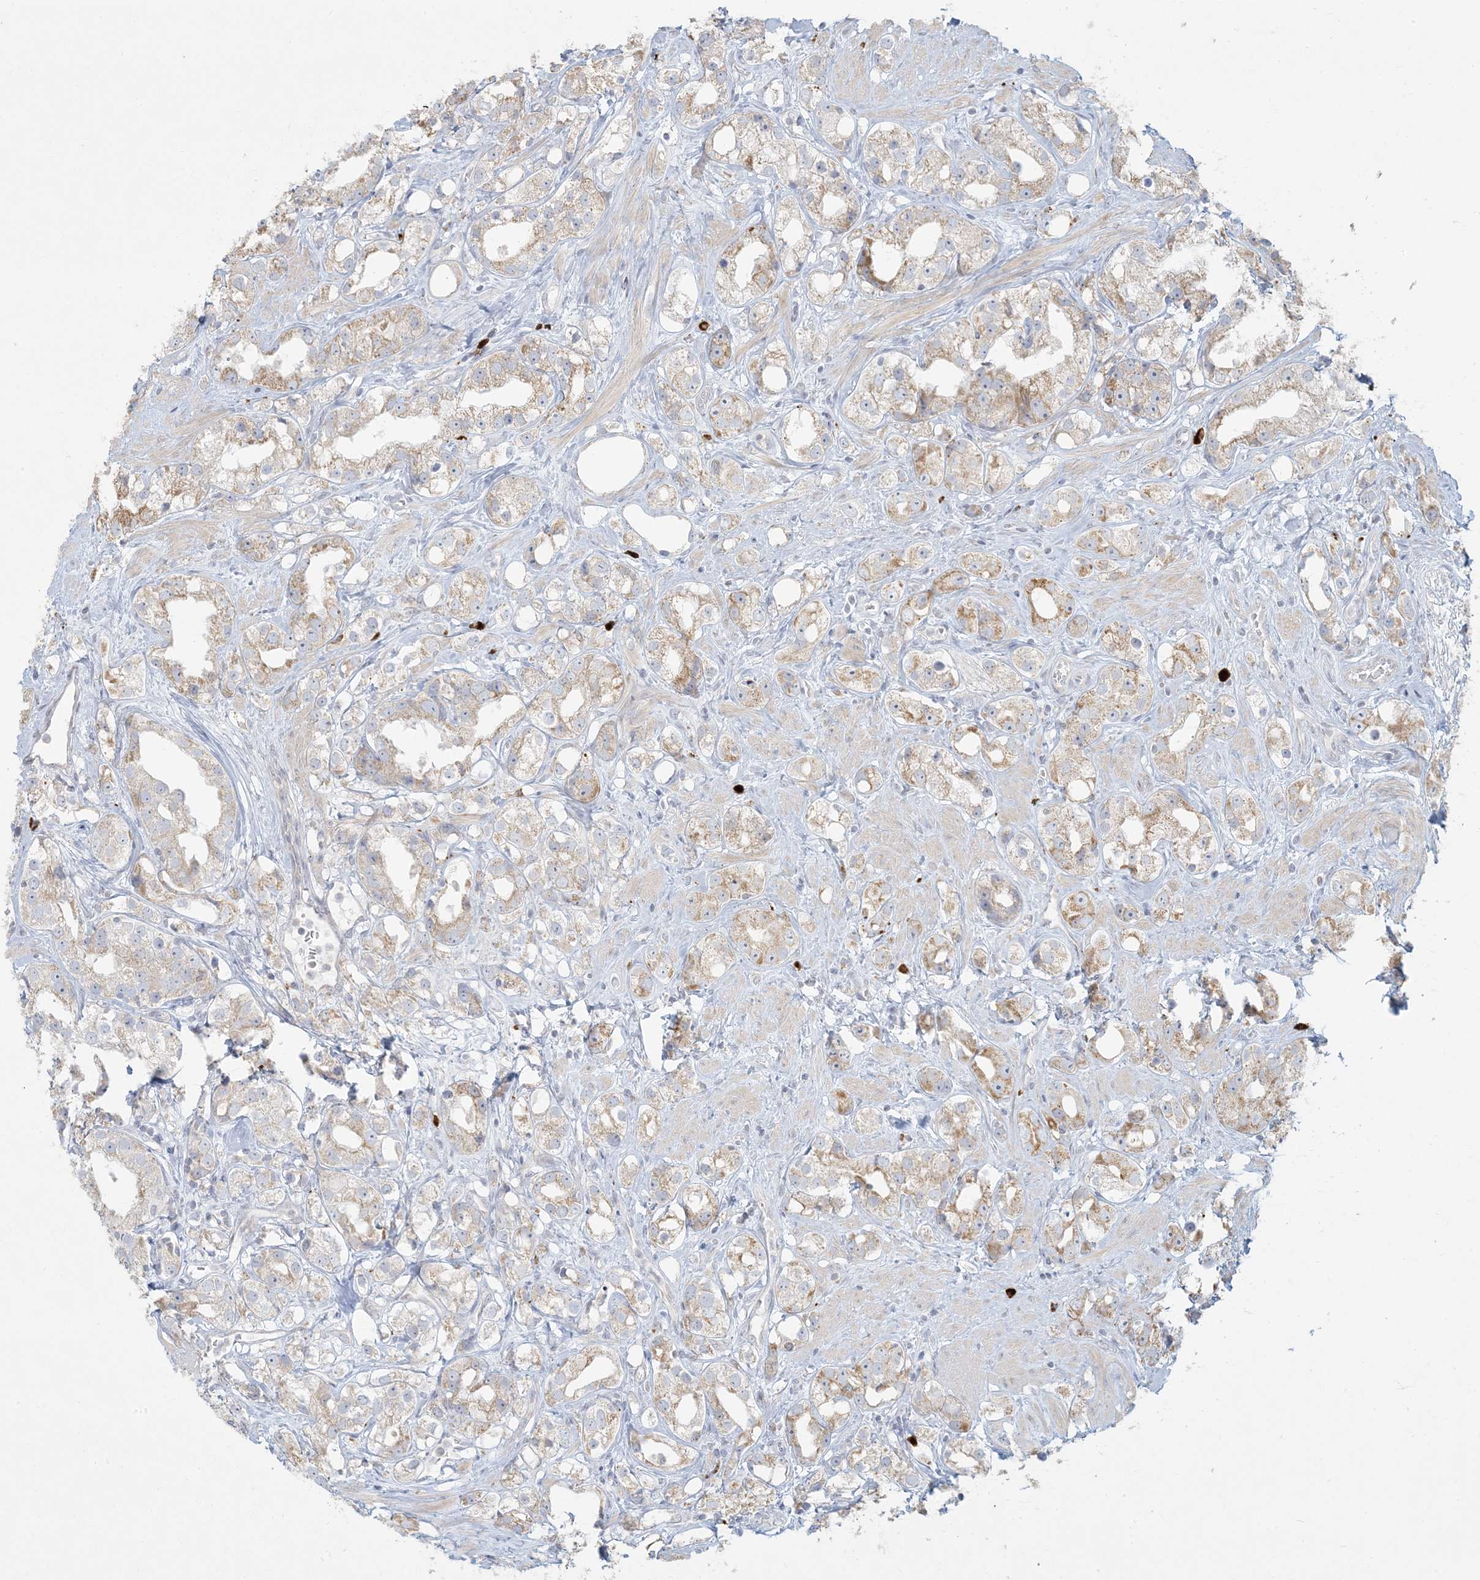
{"staining": {"intensity": "weak", "quantity": "<25%", "location": "cytoplasmic/membranous"}, "tissue": "prostate cancer", "cell_type": "Tumor cells", "image_type": "cancer", "snomed": [{"axis": "morphology", "description": "Adenocarcinoma, NOS"}, {"axis": "topography", "description": "Prostate"}], "caption": "Tumor cells show no significant protein staining in prostate cancer (adenocarcinoma). (DAB immunohistochemistry (IHC), high magnification).", "gene": "MCAT", "patient": {"sex": "male", "age": 79}}